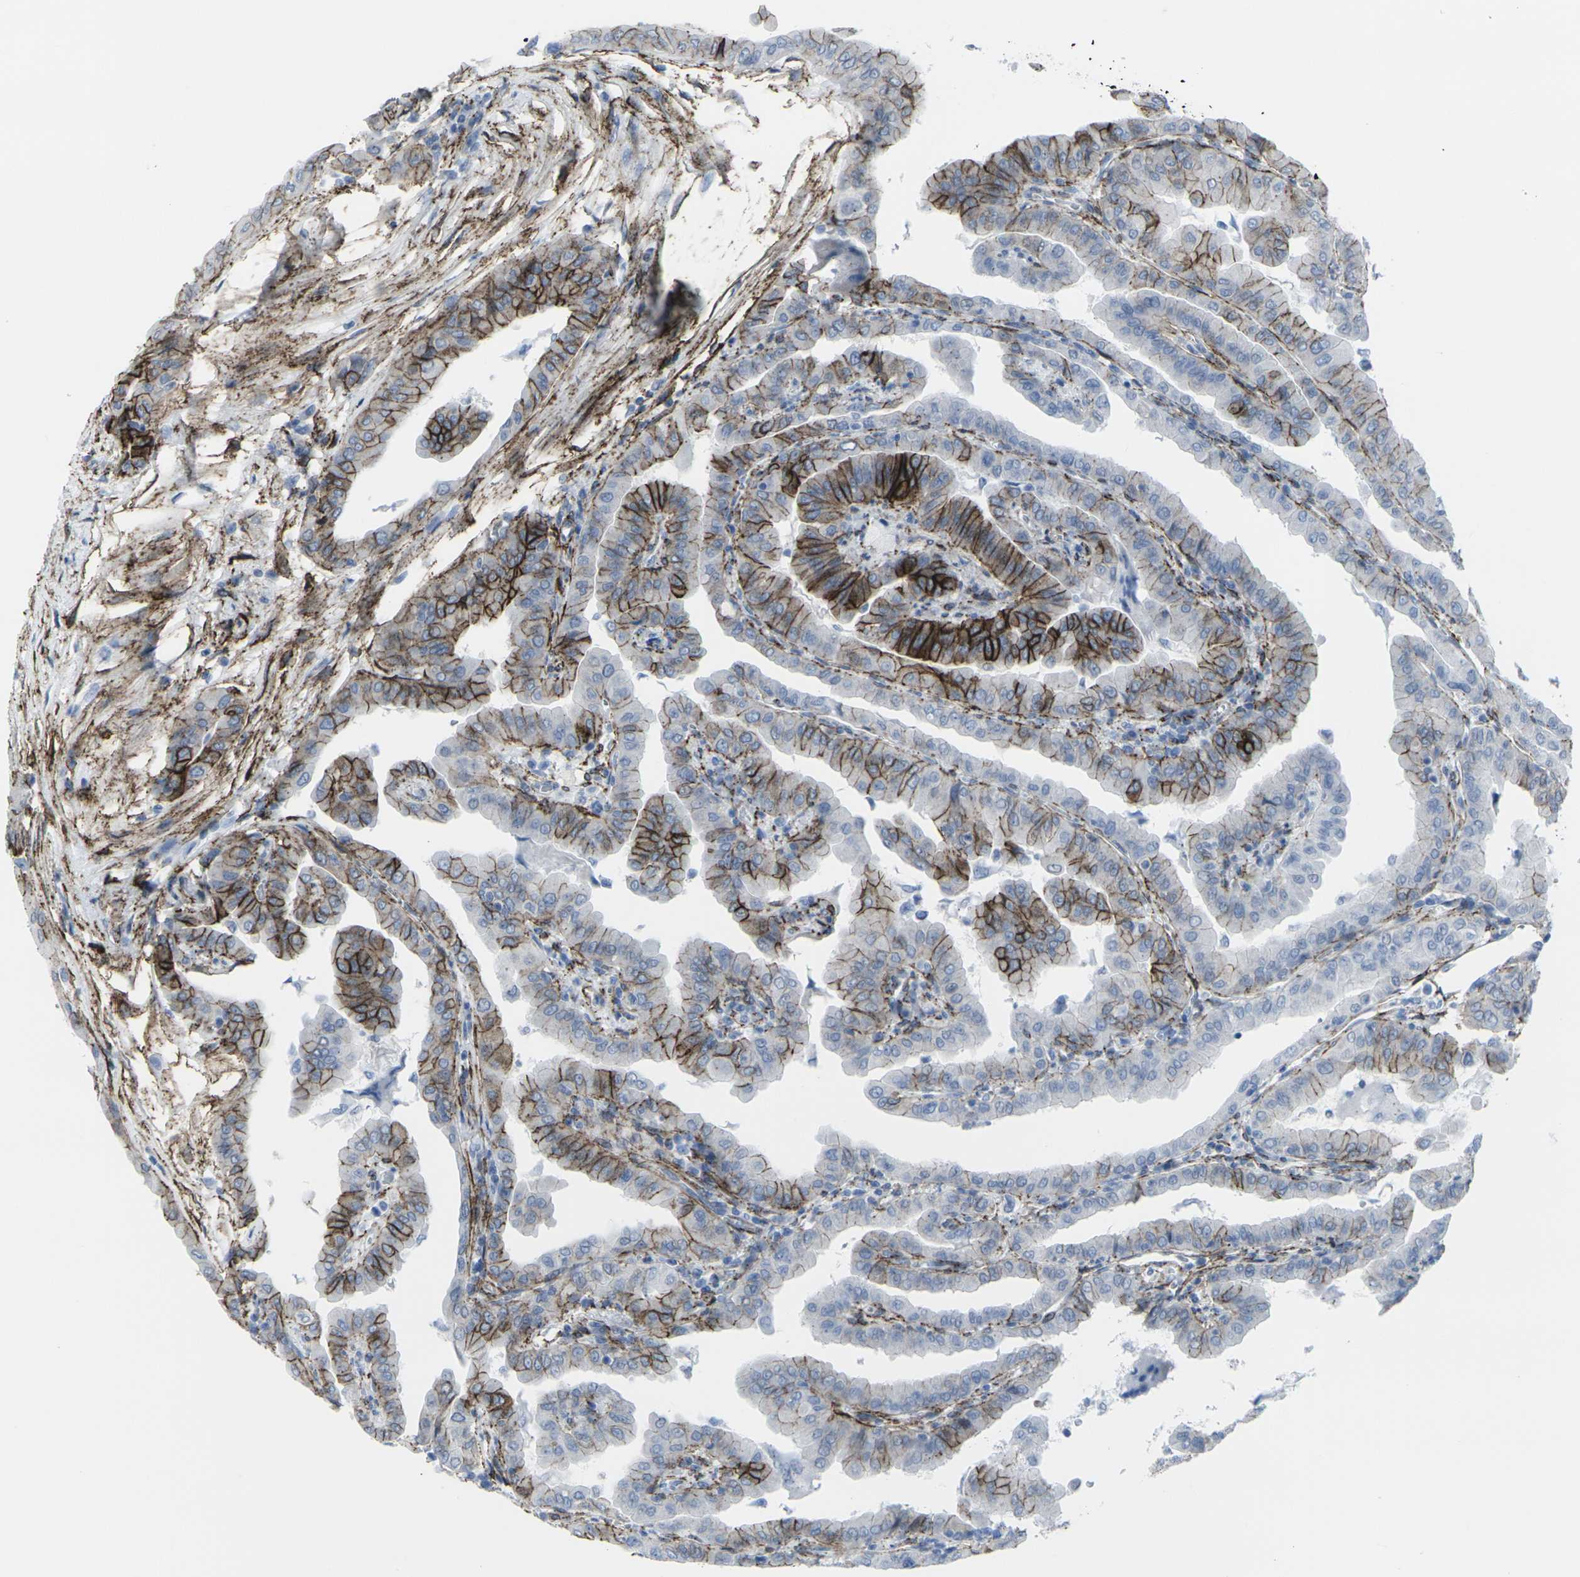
{"staining": {"intensity": "strong", "quantity": "25%-75%", "location": "cytoplasmic/membranous"}, "tissue": "thyroid cancer", "cell_type": "Tumor cells", "image_type": "cancer", "snomed": [{"axis": "morphology", "description": "Papillary adenocarcinoma, NOS"}, {"axis": "topography", "description": "Thyroid gland"}], "caption": "Immunohistochemical staining of human thyroid cancer demonstrates high levels of strong cytoplasmic/membranous positivity in approximately 25%-75% of tumor cells.", "gene": "CDH11", "patient": {"sex": "male", "age": 33}}